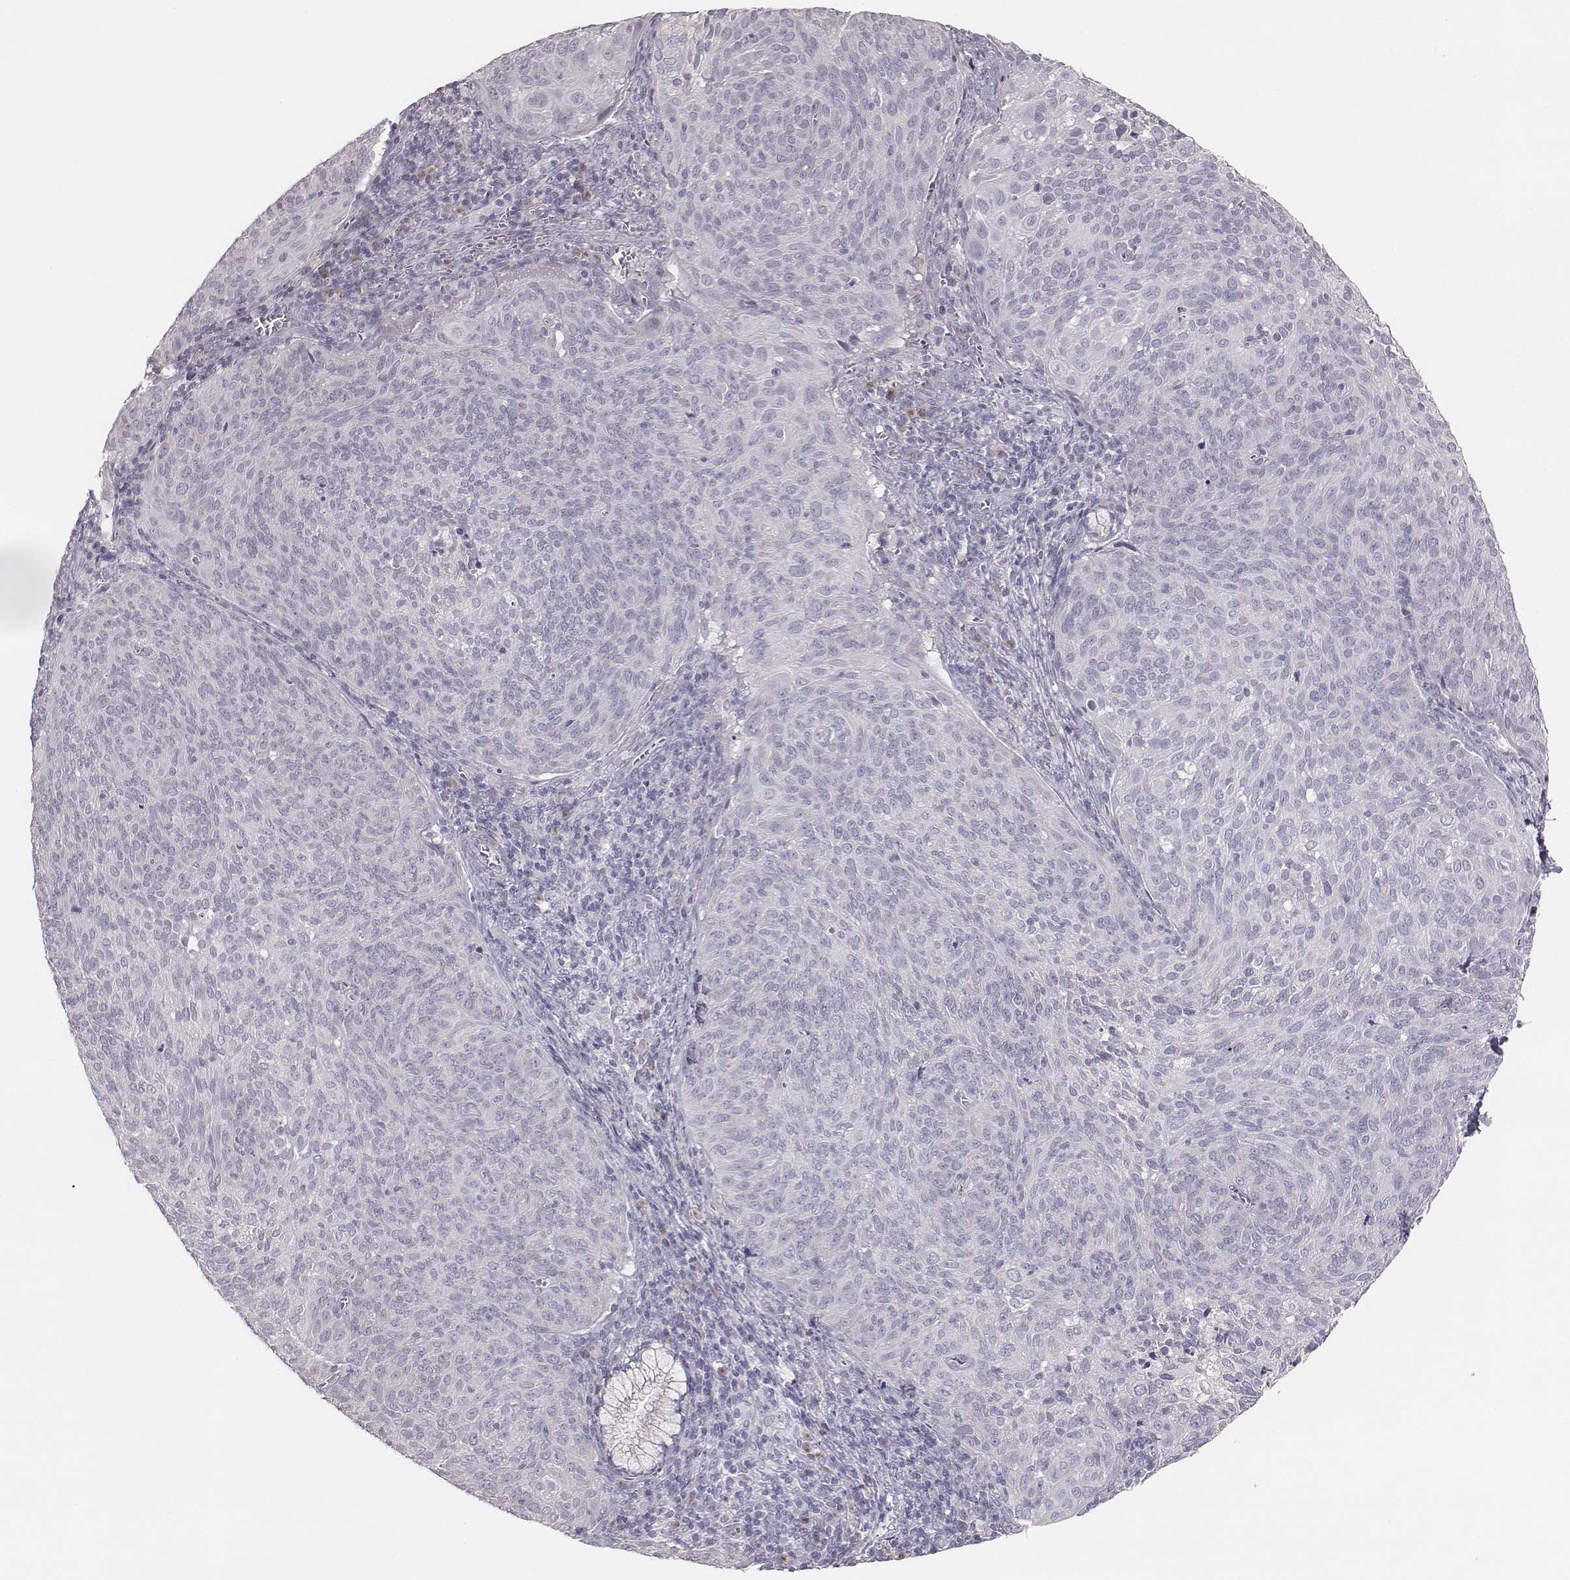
{"staining": {"intensity": "negative", "quantity": "none", "location": "none"}, "tissue": "cervical cancer", "cell_type": "Tumor cells", "image_type": "cancer", "snomed": [{"axis": "morphology", "description": "Squamous cell carcinoma, NOS"}, {"axis": "topography", "description": "Cervix"}], "caption": "Human squamous cell carcinoma (cervical) stained for a protein using immunohistochemistry exhibits no staining in tumor cells.", "gene": "C6orf58", "patient": {"sex": "female", "age": 39}}